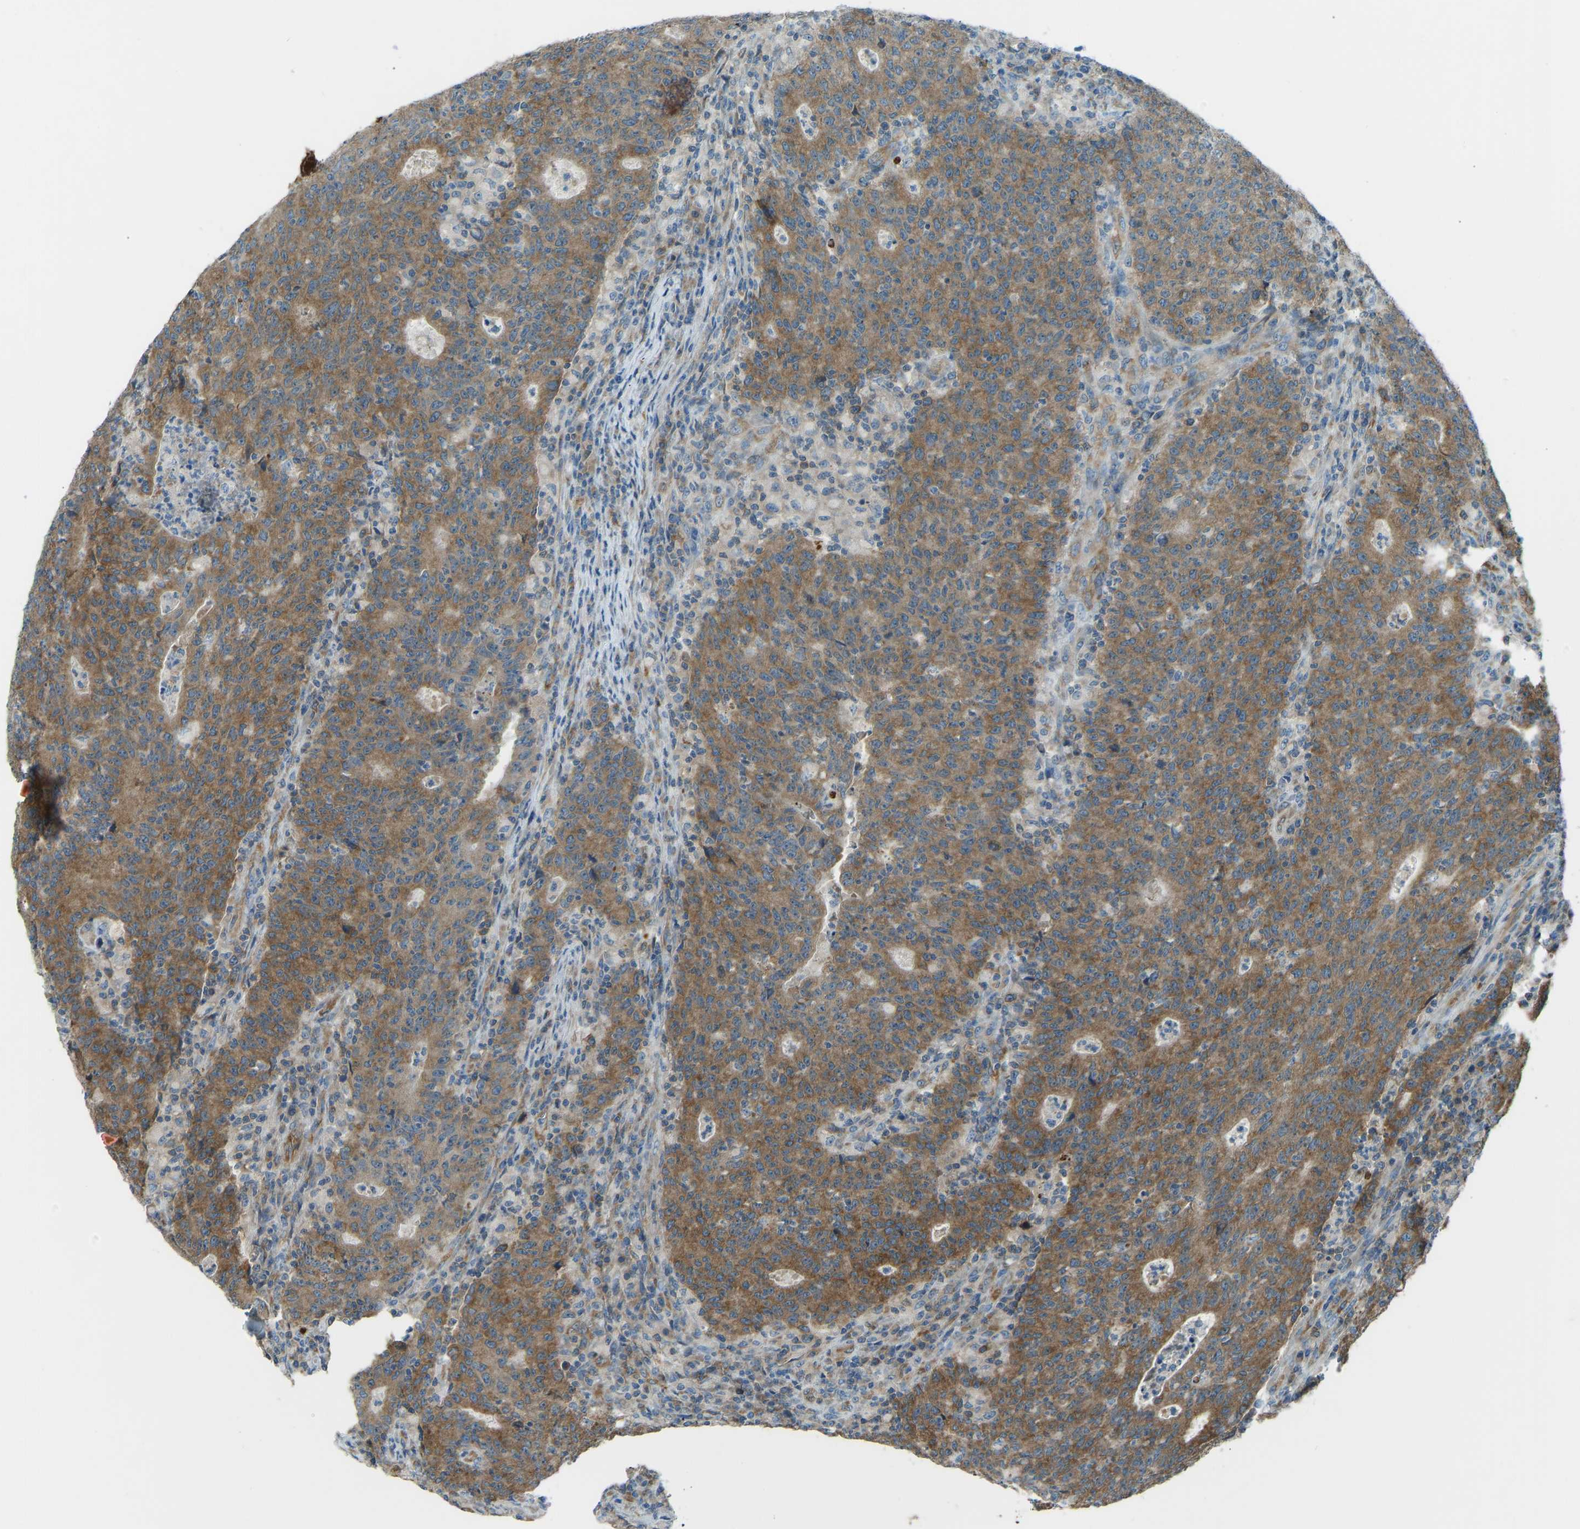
{"staining": {"intensity": "moderate", "quantity": ">75%", "location": "cytoplasmic/membranous"}, "tissue": "colorectal cancer", "cell_type": "Tumor cells", "image_type": "cancer", "snomed": [{"axis": "morphology", "description": "Adenocarcinoma, NOS"}, {"axis": "topography", "description": "Colon"}], "caption": "Immunohistochemistry (DAB) staining of human colorectal adenocarcinoma demonstrates moderate cytoplasmic/membranous protein positivity in approximately >75% of tumor cells.", "gene": "STAU2", "patient": {"sex": "female", "age": 75}}